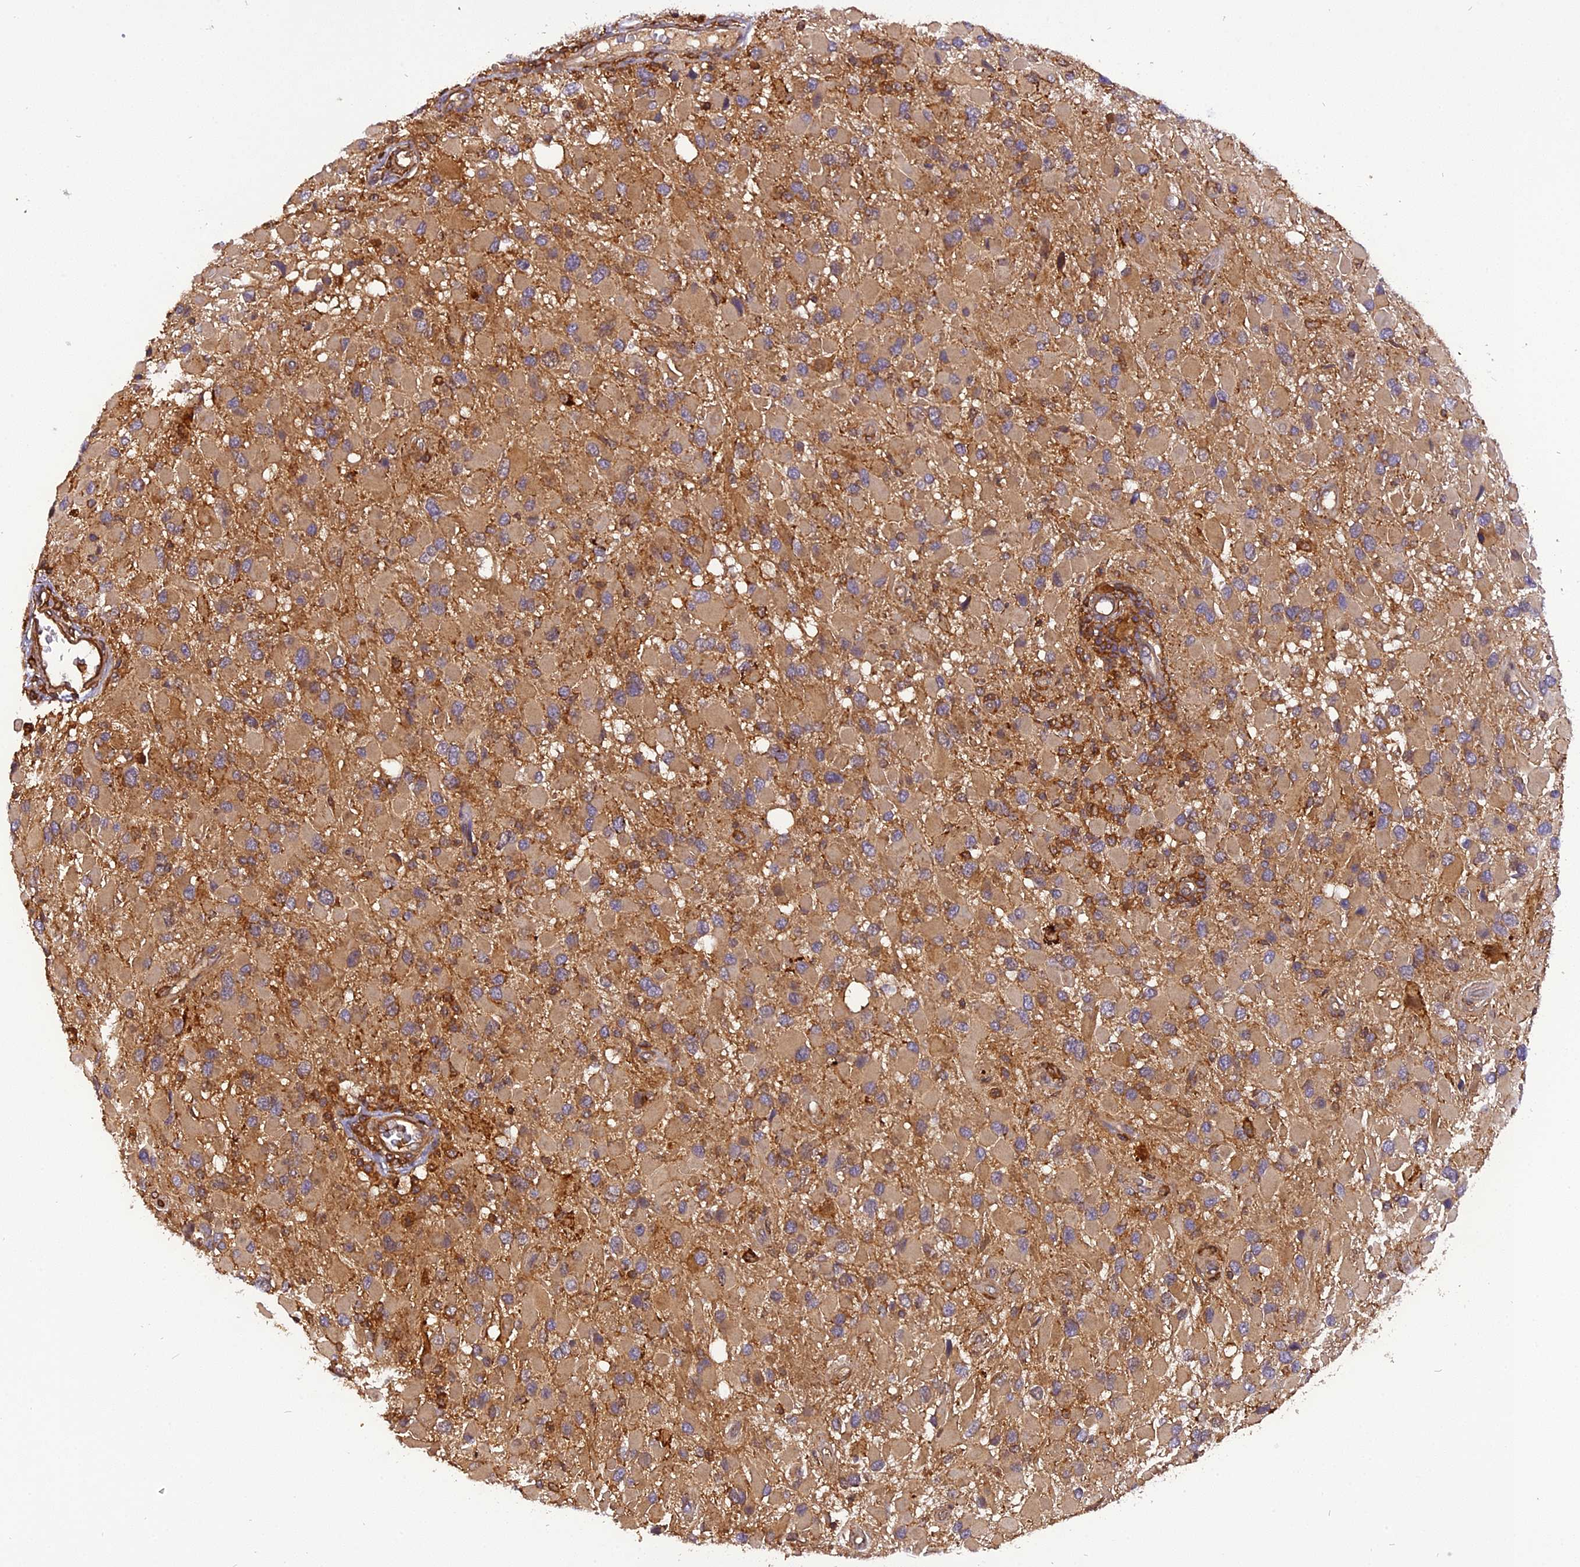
{"staining": {"intensity": "weak", "quantity": ">75%", "location": "cytoplasmic/membranous"}, "tissue": "glioma", "cell_type": "Tumor cells", "image_type": "cancer", "snomed": [{"axis": "morphology", "description": "Glioma, malignant, High grade"}, {"axis": "topography", "description": "Brain"}], "caption": "A high-resolution photomicrograph shows IHC staining of high-grade glioma (malignant), which exhibits weak cytoplasmic/membranous staining in about >75% of tumor cells.", "gene": "STOML1", "patient": {"sex": "male", "age": 53}}